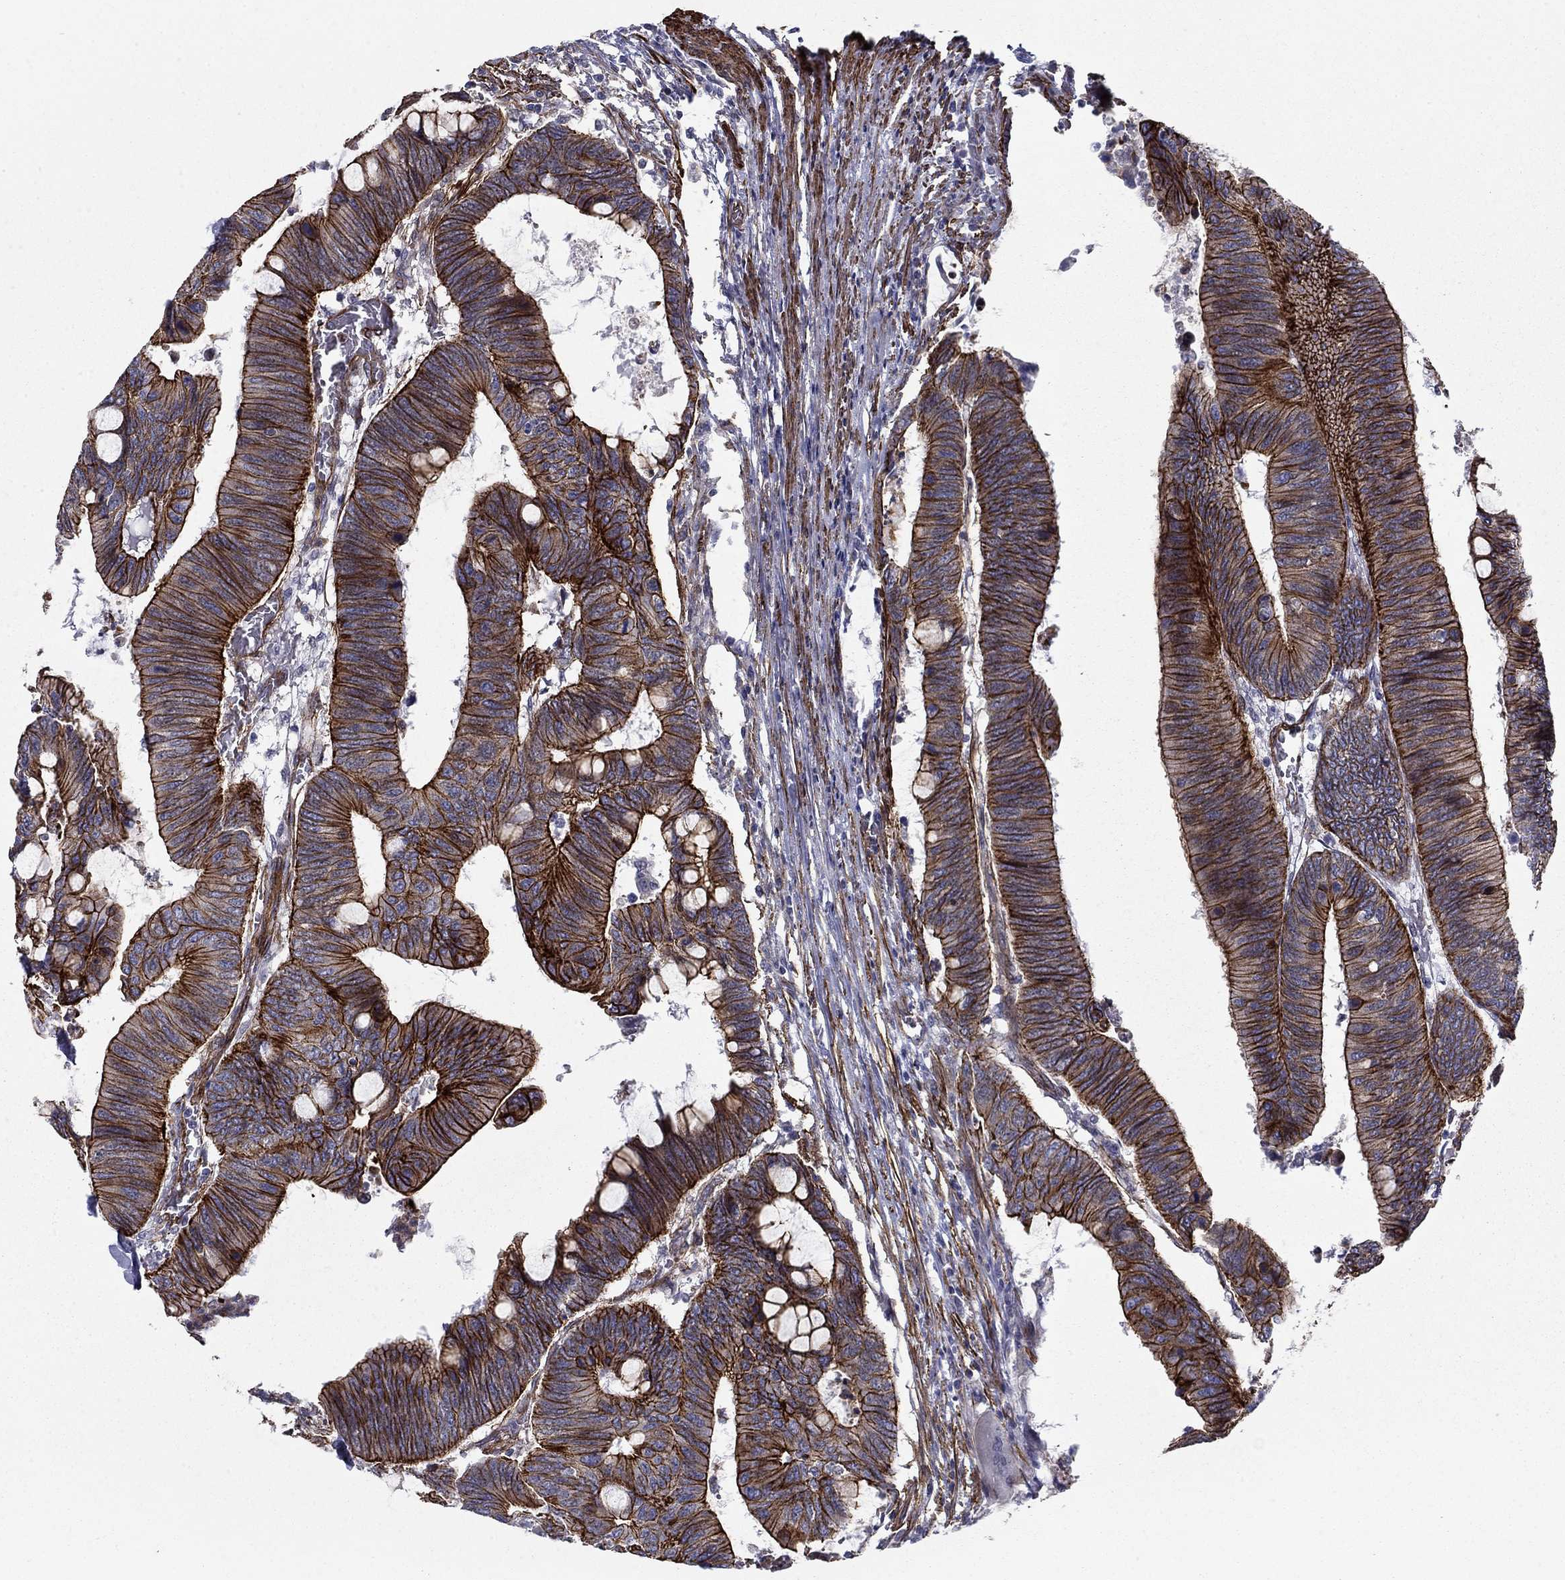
{"staining": {"intensity": "strong", "quantity": ">75%", "location": "cytoplasmic/membranous"}, "tissue": "colorectal cancer", "cell_type": "Tumor cells", "image_type": "cancer", "snomed": [{"axis": "morphology", "description": "Normal tissue, NOS"}, {"axis": "morphology", "description": "Adenocarcinoma, NOS"}, {"axis": "topography", "description": "Rectum"}, {"axis": "topography", "description": "Peripheral nerve tissue"}], "caption": "Colorectal cancer stained with immunohistochemistry (IHC) shows strong cytoplasmic/membranous staining in about >75% of tumor cells.", "gene": "KRBA1", "patient": {"sex": "male", "age": 92}}